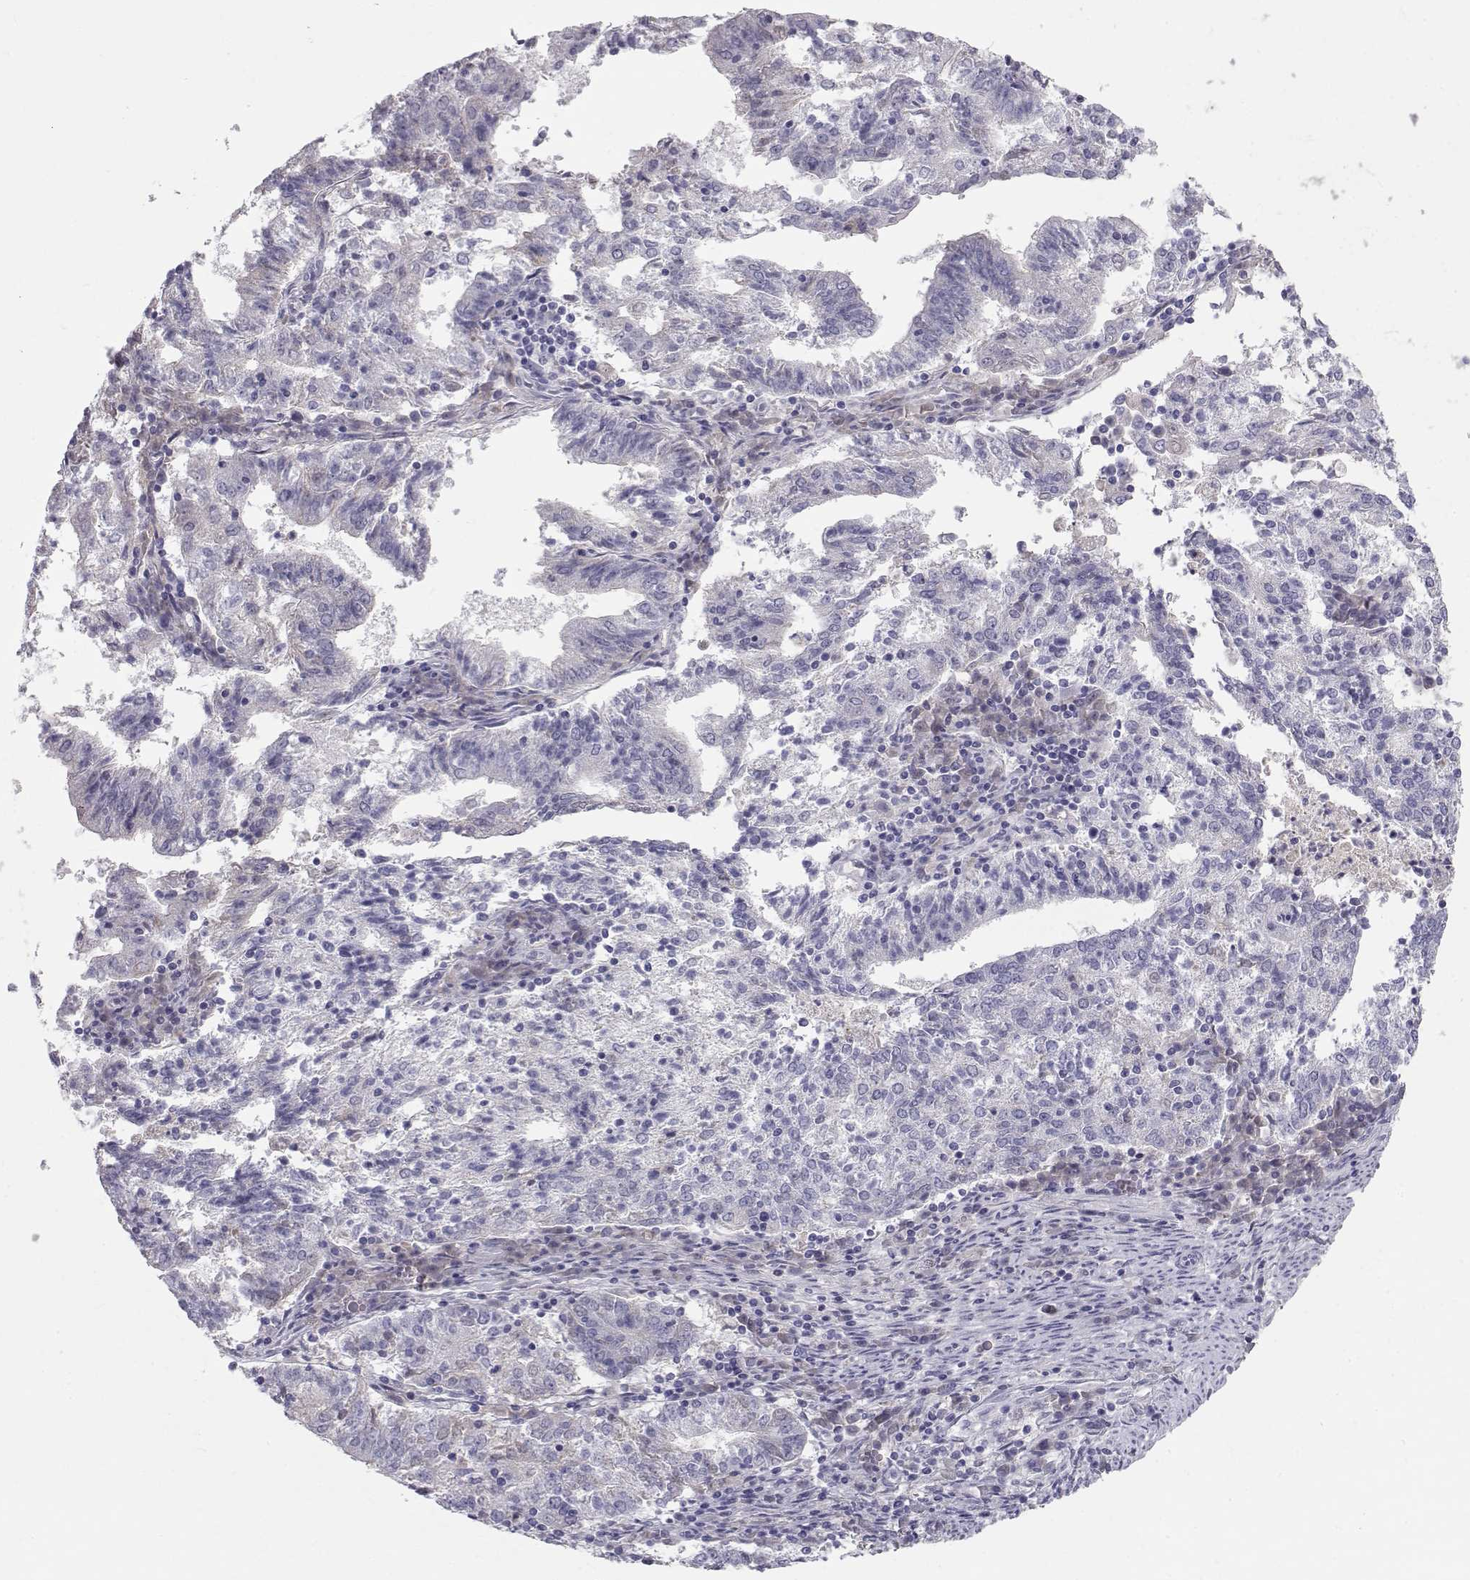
{"staining": {"intensity": "negative", "quantity": "none", "location": "none"}, "tissue": "endometrial cancer", "cell_type": "Tumor cells", "image_type": "cancer", "snomed": [{"axis": "morphology", "description": "Adenocarcinoma, NOS"}, {"axis": "topography", "description": "Endometrium"}], "caption": "High power microscopy micrograph of an IHC photomicrograph of endometrial cancer (adenocarcinoma), revealing no significant staining in tumor cells. (DAB (3,3'-diaminobenzidine) IHC, high magnification).", "gene": "GPR26", "patient": {"sex": "female", "age": 82}}